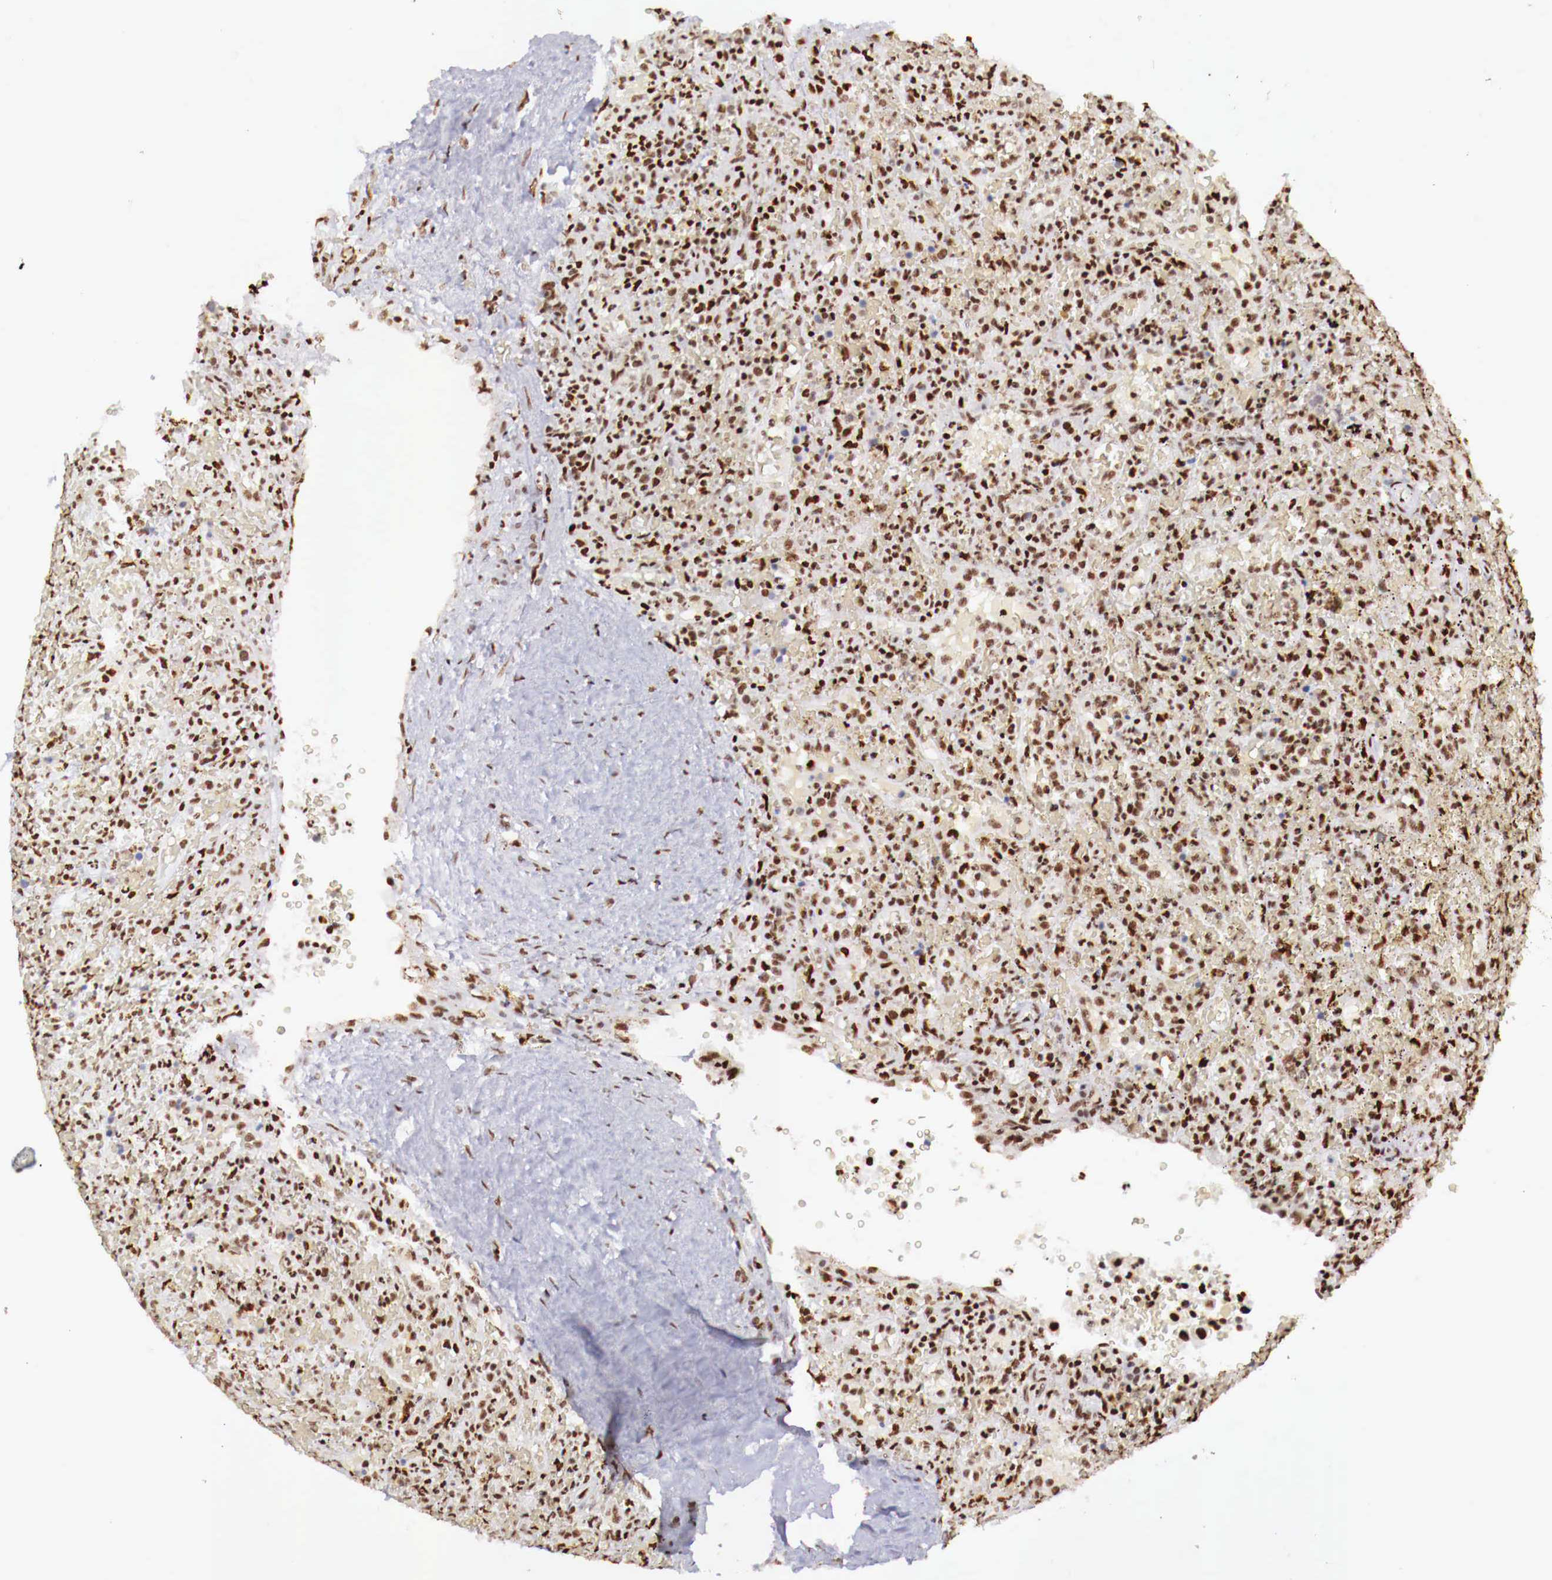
{"staining": {"intensity": "strong", "quantity": ">75%", "location": "cytoplasmic/membranous,nuclear"}, "tissue": "lymphoma", "cell_type": "Tumor cells", "image_type": "cancer", "snomed": [{"axis": "morphology", "description": "Malignant lymphoma, non-Hodgkin's type, High grade"}, {"axis": "topography", "description": "Spleen"}, {"axis": "topography", "description": "Lymph node"}], "caption": "An immunohistochemistry (IHC) micrograph of neoplastic tissue is shown. Protein staining in brown highlights strong cytoplasmic/membranous and nuclear positivity in lymphoma within tumor cells.", "gene": "MAX", "patient": {"sex": "female", "age": 70}}